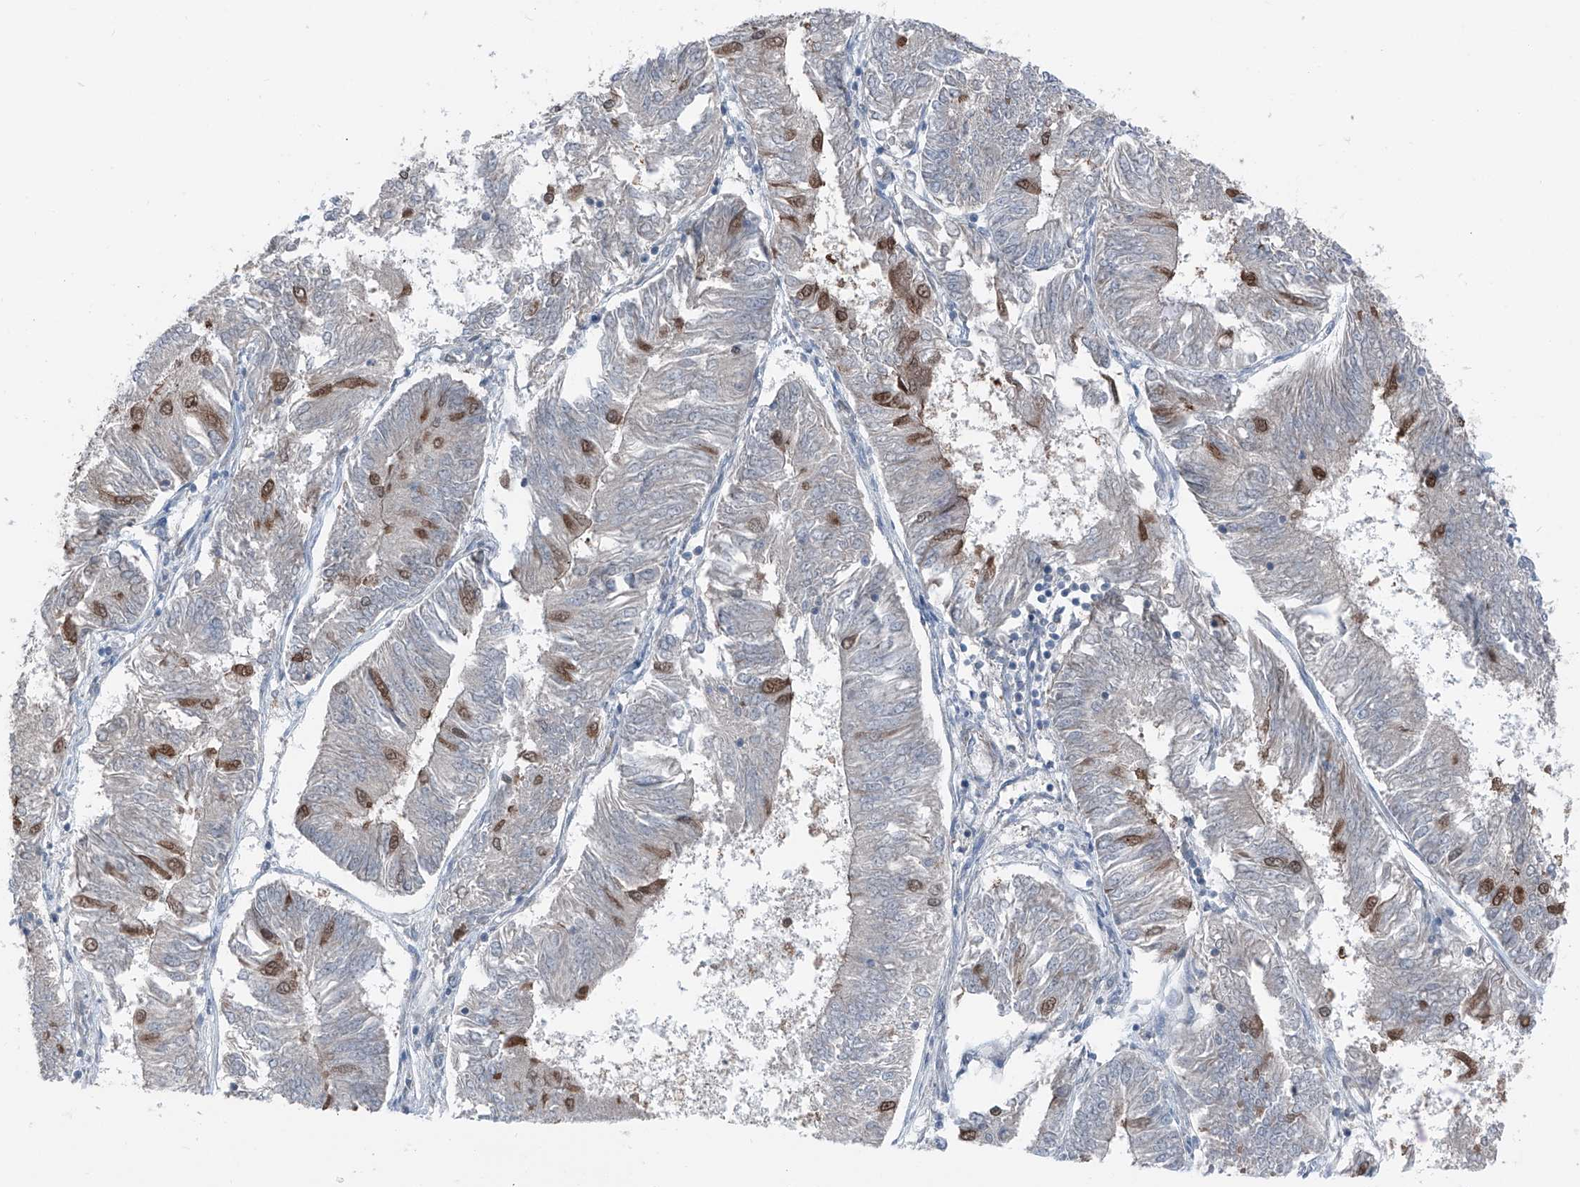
{"staining": {"intensity": "moderate", "quantity": "<25%", "location": "cytoplasmic/membranous,nuclear"}, "tissue": "endometrial cancer", "cell_type": "Tumor cells", "image_type": "cancer", "snomed": [{"axis": "morphology", "description": "Adenocarcinoma, NOS"}, {"axis": "topography", "description": "Endometrium"}], "caption": "Immunohistochemistry (IHC) photomicrograph of neoplastic tissue: human endometrial cancer (adenocarcinoma) stained using immunohistochemistry shows low levels of moderate protein expression localized specifically in the cytoplasmic/membranous and nuclear of tumor cells, appearing as a cytoplasmic/membranous and nuclear brown color.", "gene": "HSPB11", "patient": {"sex": "female", "age": 58}}